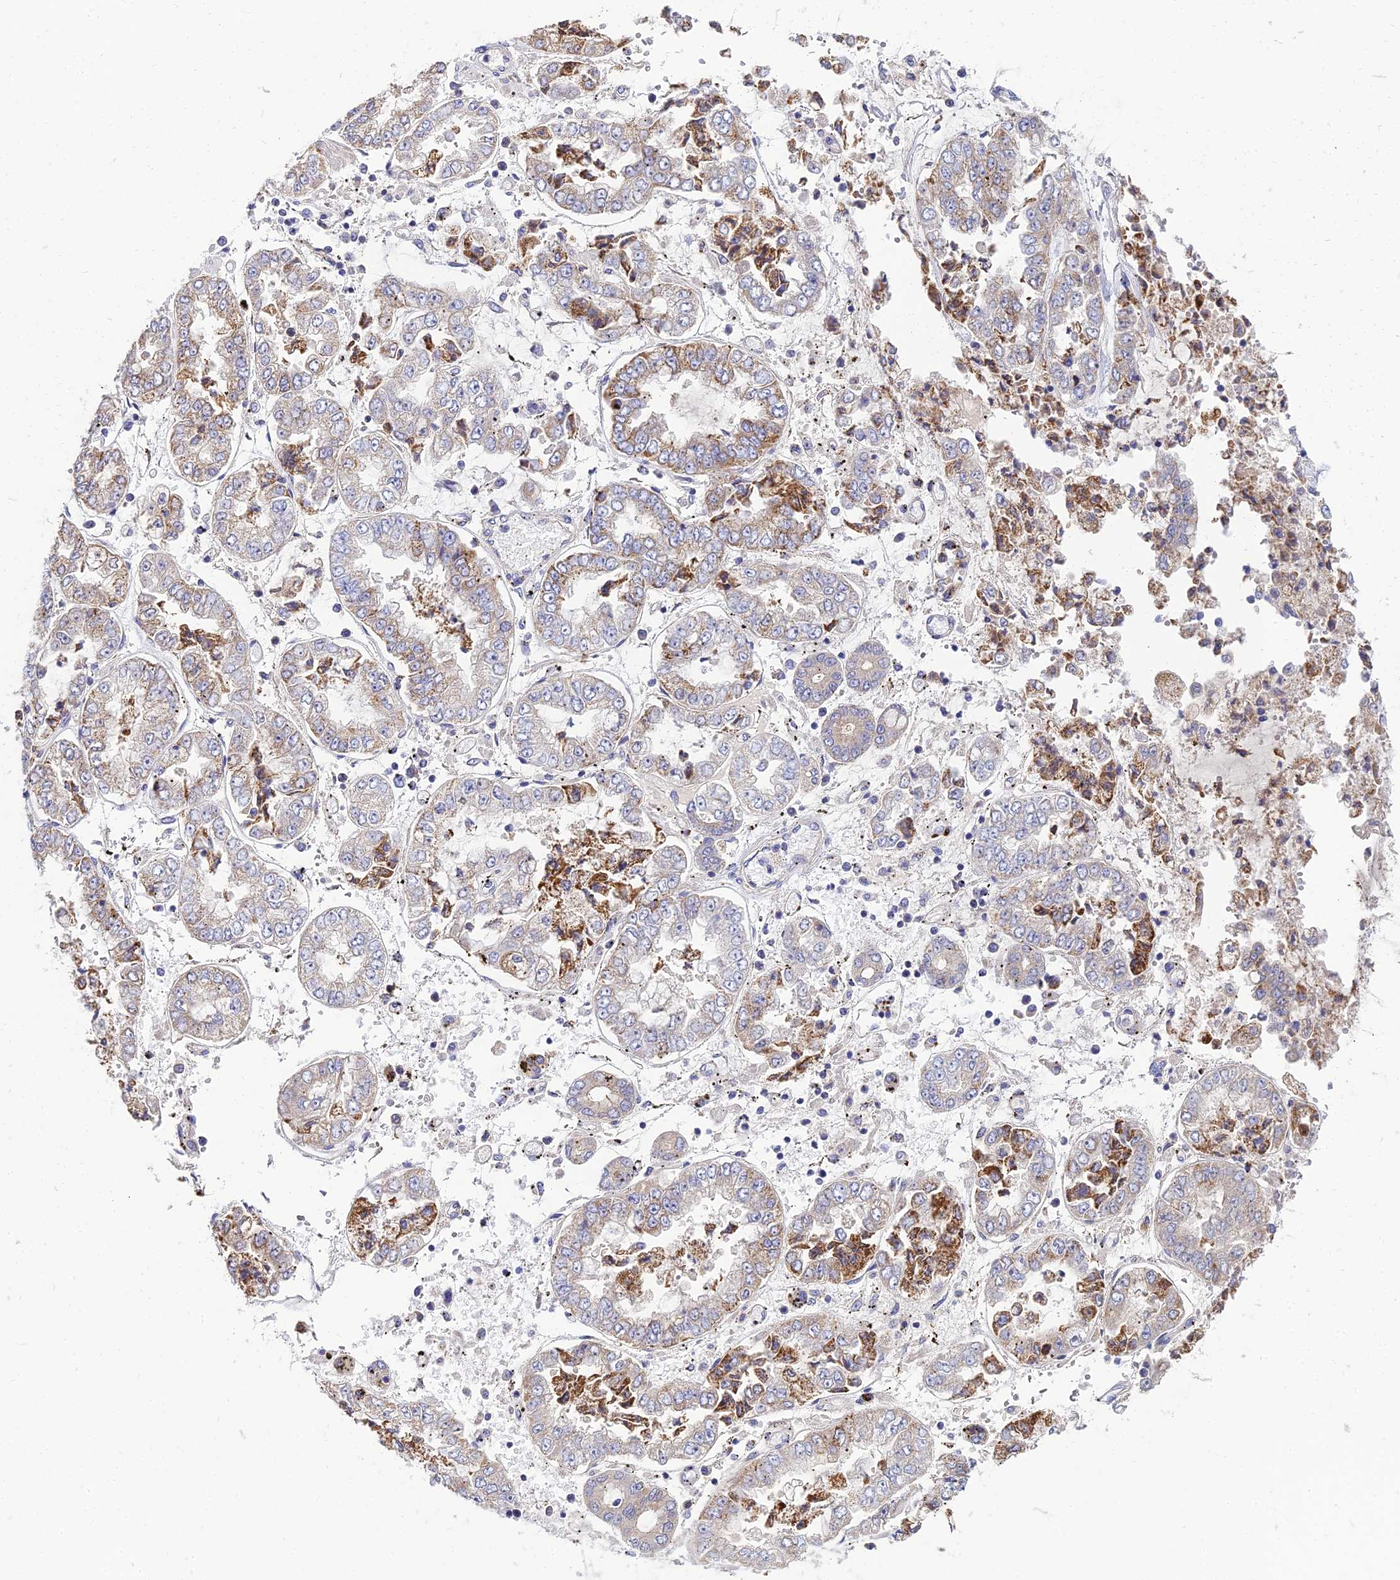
{"staining": {"intensity": "moderate", "quantity": "25%-75%", "location": "cytoplasmic/membranous"}, "tissue": "stomach cancer", "cell_type": "Tumor cells", "image_type": "cancer", "snomed": [{"axis": "morphology", "description": "Adenocarcinoma, NOS"}, {"axis": "topography", "description": "Stomach"}], "caption": "Immunohistochemistry (IHC) histopathology image of neoplastic tissue: human stomach cancer (adenocarcinoma) stained using IHC shows medium levels of moderate protein expression localized specifically in the cytoplasmic/membranous of tumor cells, appearing as a cytoplasmic/membranous brown color.", "gene": "NPY", "patient": {"sex": "male", "age": 76}}